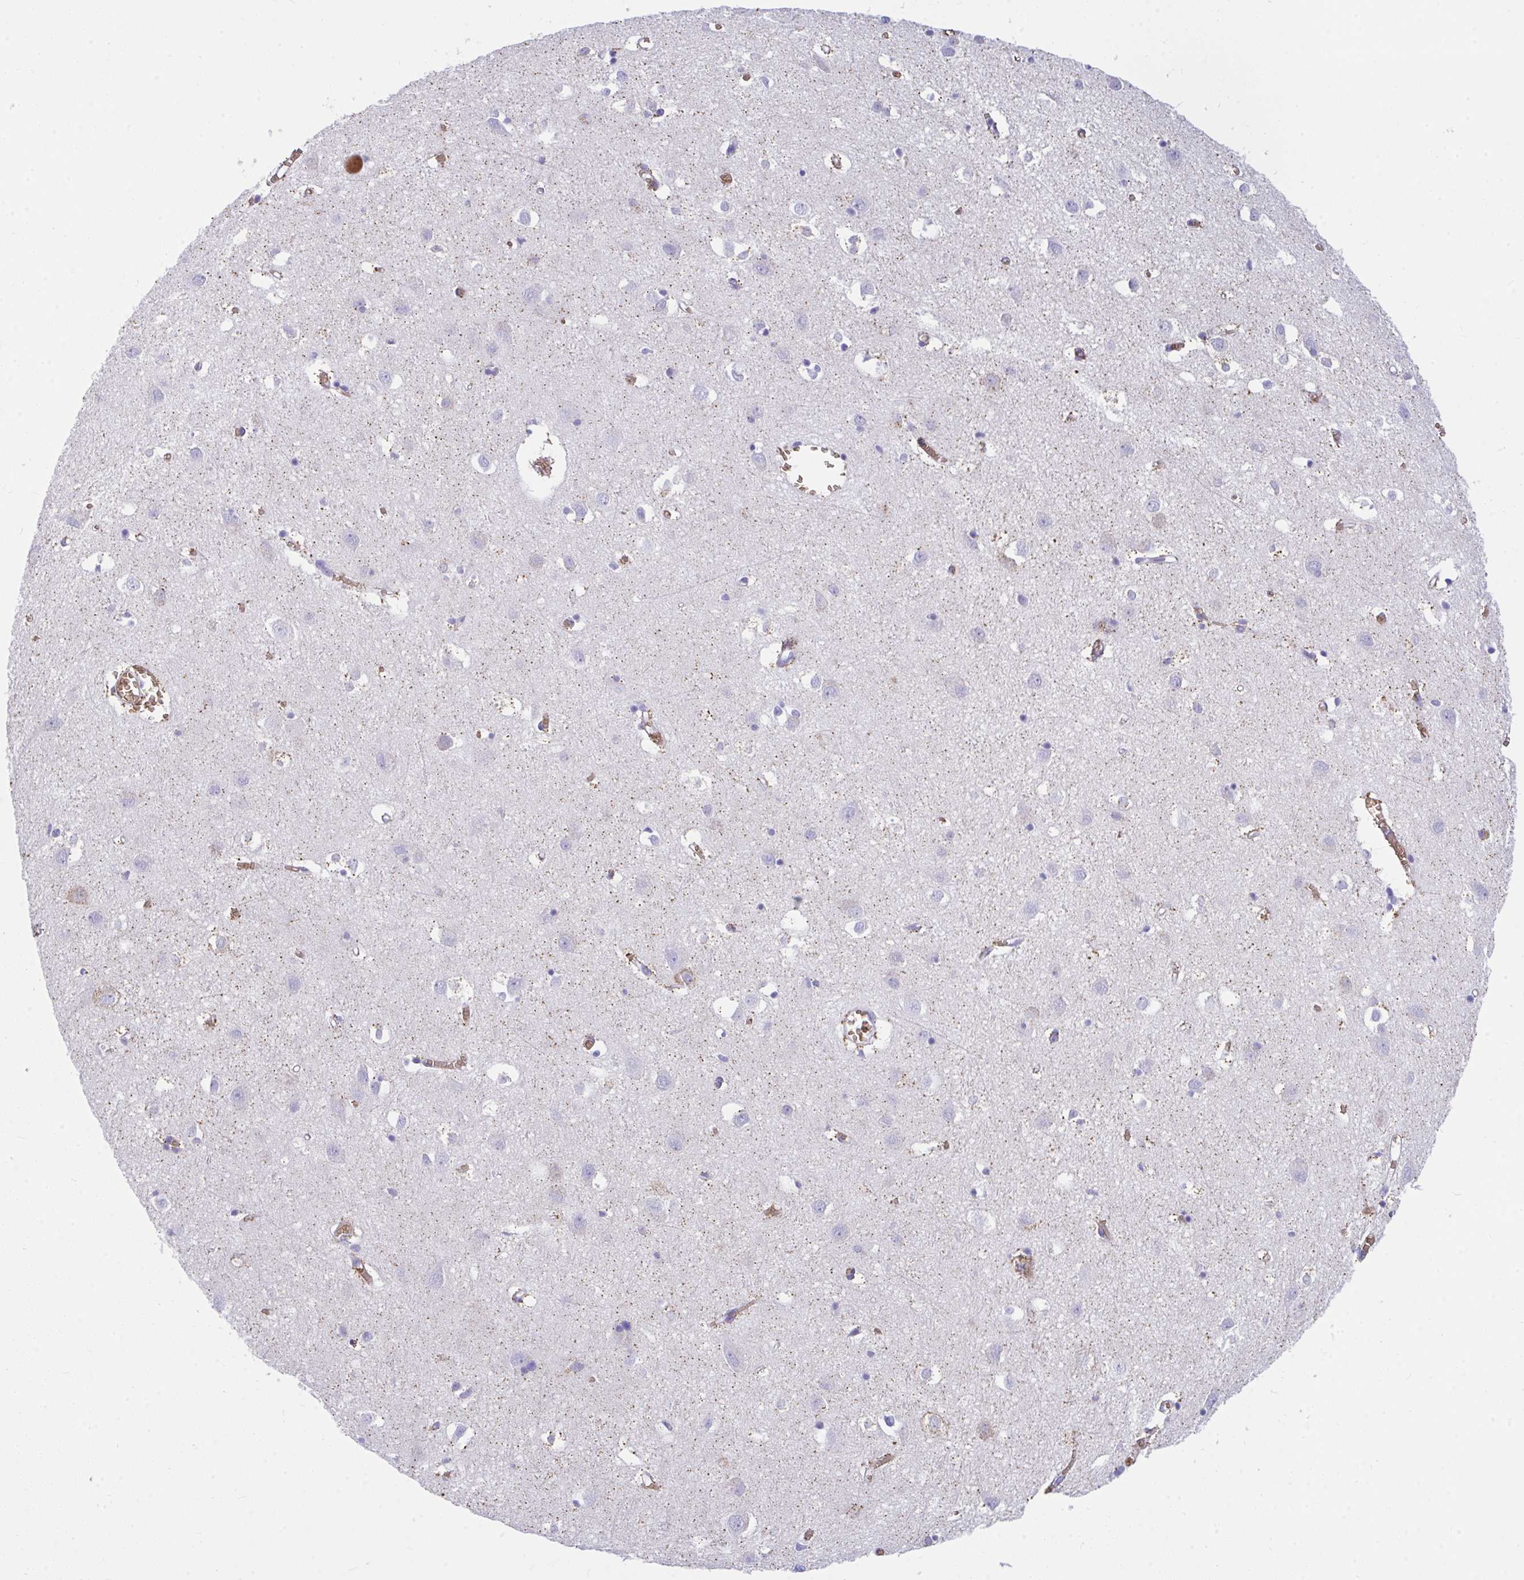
{"staining": {"intensity": "negative", "quantity": "none", "location": "none"}, "tissue": "cerebral cortex", "cell_type": "Endothelial cells", "image_type": "normal", "snomed": [{"axis": "morphology", "description": "Normal tissue, NOS"}, {"axis": "topography", "description": "Cerebral cortex"}], "caption": "This is an IHC photomicrograph of normal human cerebral cortex. There is no positivity in endothelial cells.", "gene": "ANK1", "patient": {"sex": "male", "age": 70}}